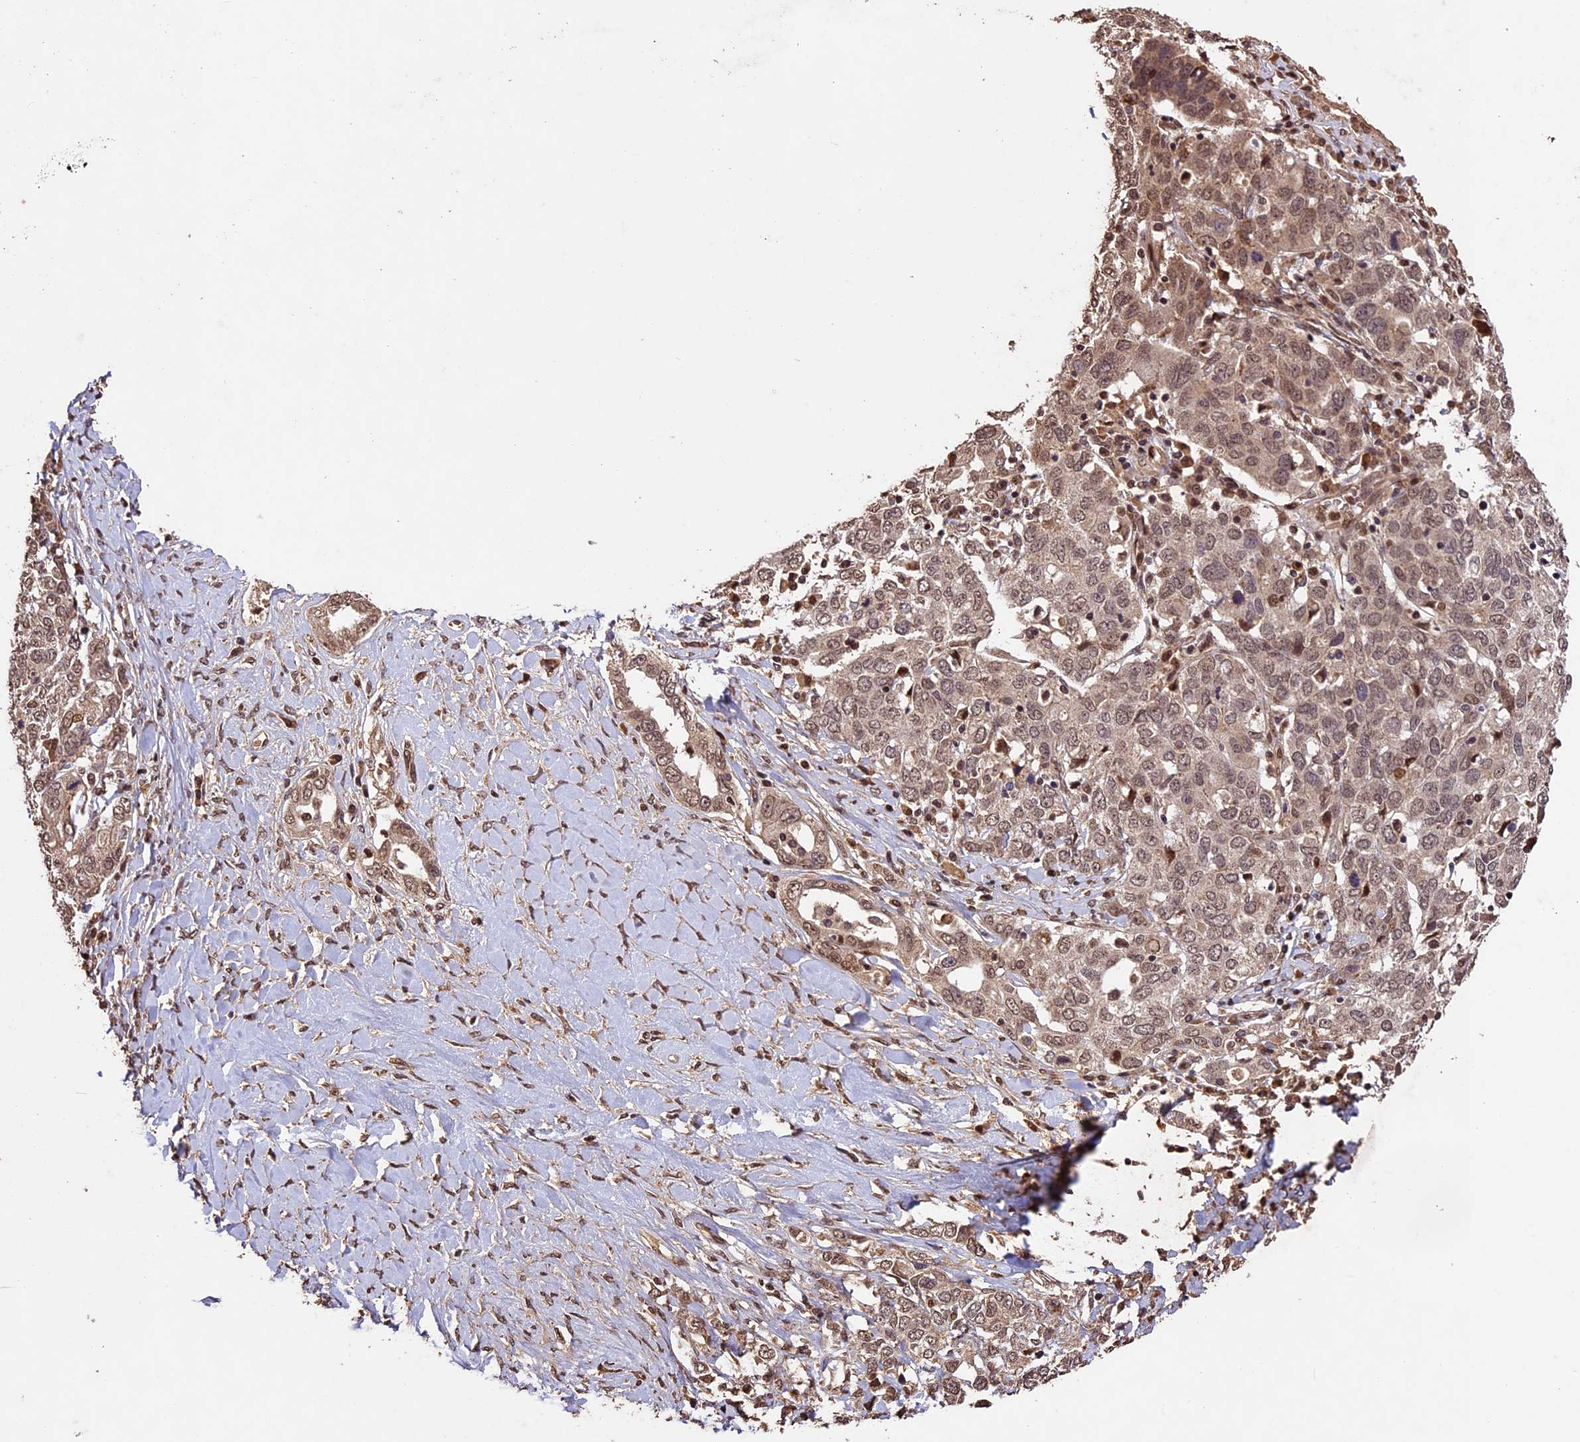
{"staining": {"intensity": "moderate", "quantity": ">75%", "location": "cytoplasmic/membranous,nuclear"}, "tissue": "ovarian cancer", "cell_type": "Tumor cells", "image_type": "cancer", "snomed": [{"axis": "morphology", "description": "Carcinoma, endometroid"}, {"axis": "topography", "description": "Ovary"}], "caption": "IHC micrograph of ovarian endometroid carcinoma stained for a protein (brown), which exhibits medium levels of moderate cytoplasmic/membranous and nuclear positivity in approximately >75% of tumor cells.", "gene": "CDKN2AIP", "patient": {"sex": "female", "age": 62}}